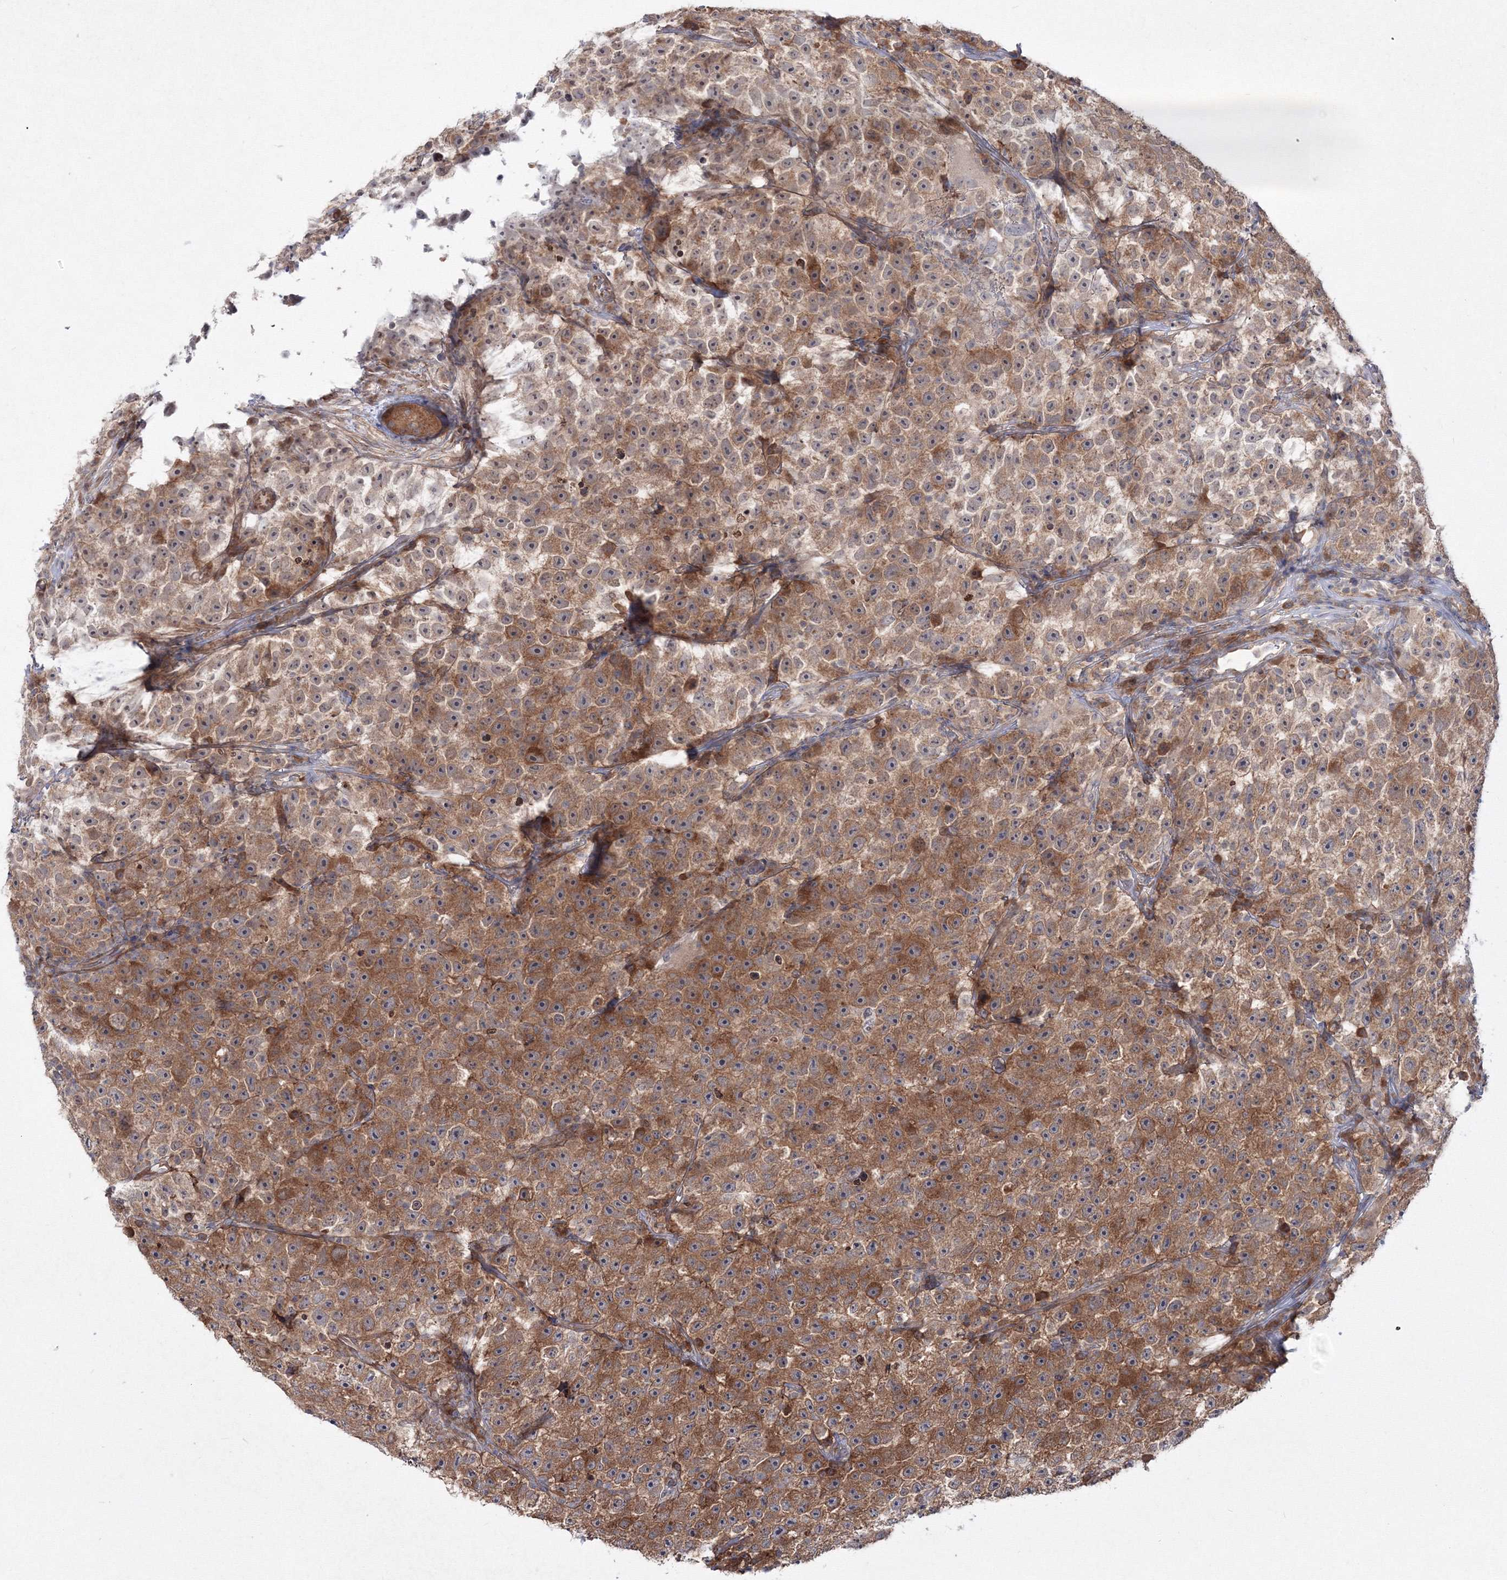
{"staining": {"intensity": "moderate", "quantity": ">75%", "location": "cytoplasmic/membranous"}, "tissue": "testis cancer", "cell_type": "Tumor cells", "image_type": "cancer", "snomed": [{"axis": "morphology", "description": "Seminoma, NOS"}, {"axis": "topography", "description": "Testis"}], "caption": "Immunohistochemical staining of testis cancer displays medium levels of moderate cytoplasmic/membranous expression in approximately >75% of tumor cells. (DAB IHC with brightfield microscopy, high magnification).", "gene": "IPMK", "patient": {"sex": "male", "age": 22}}